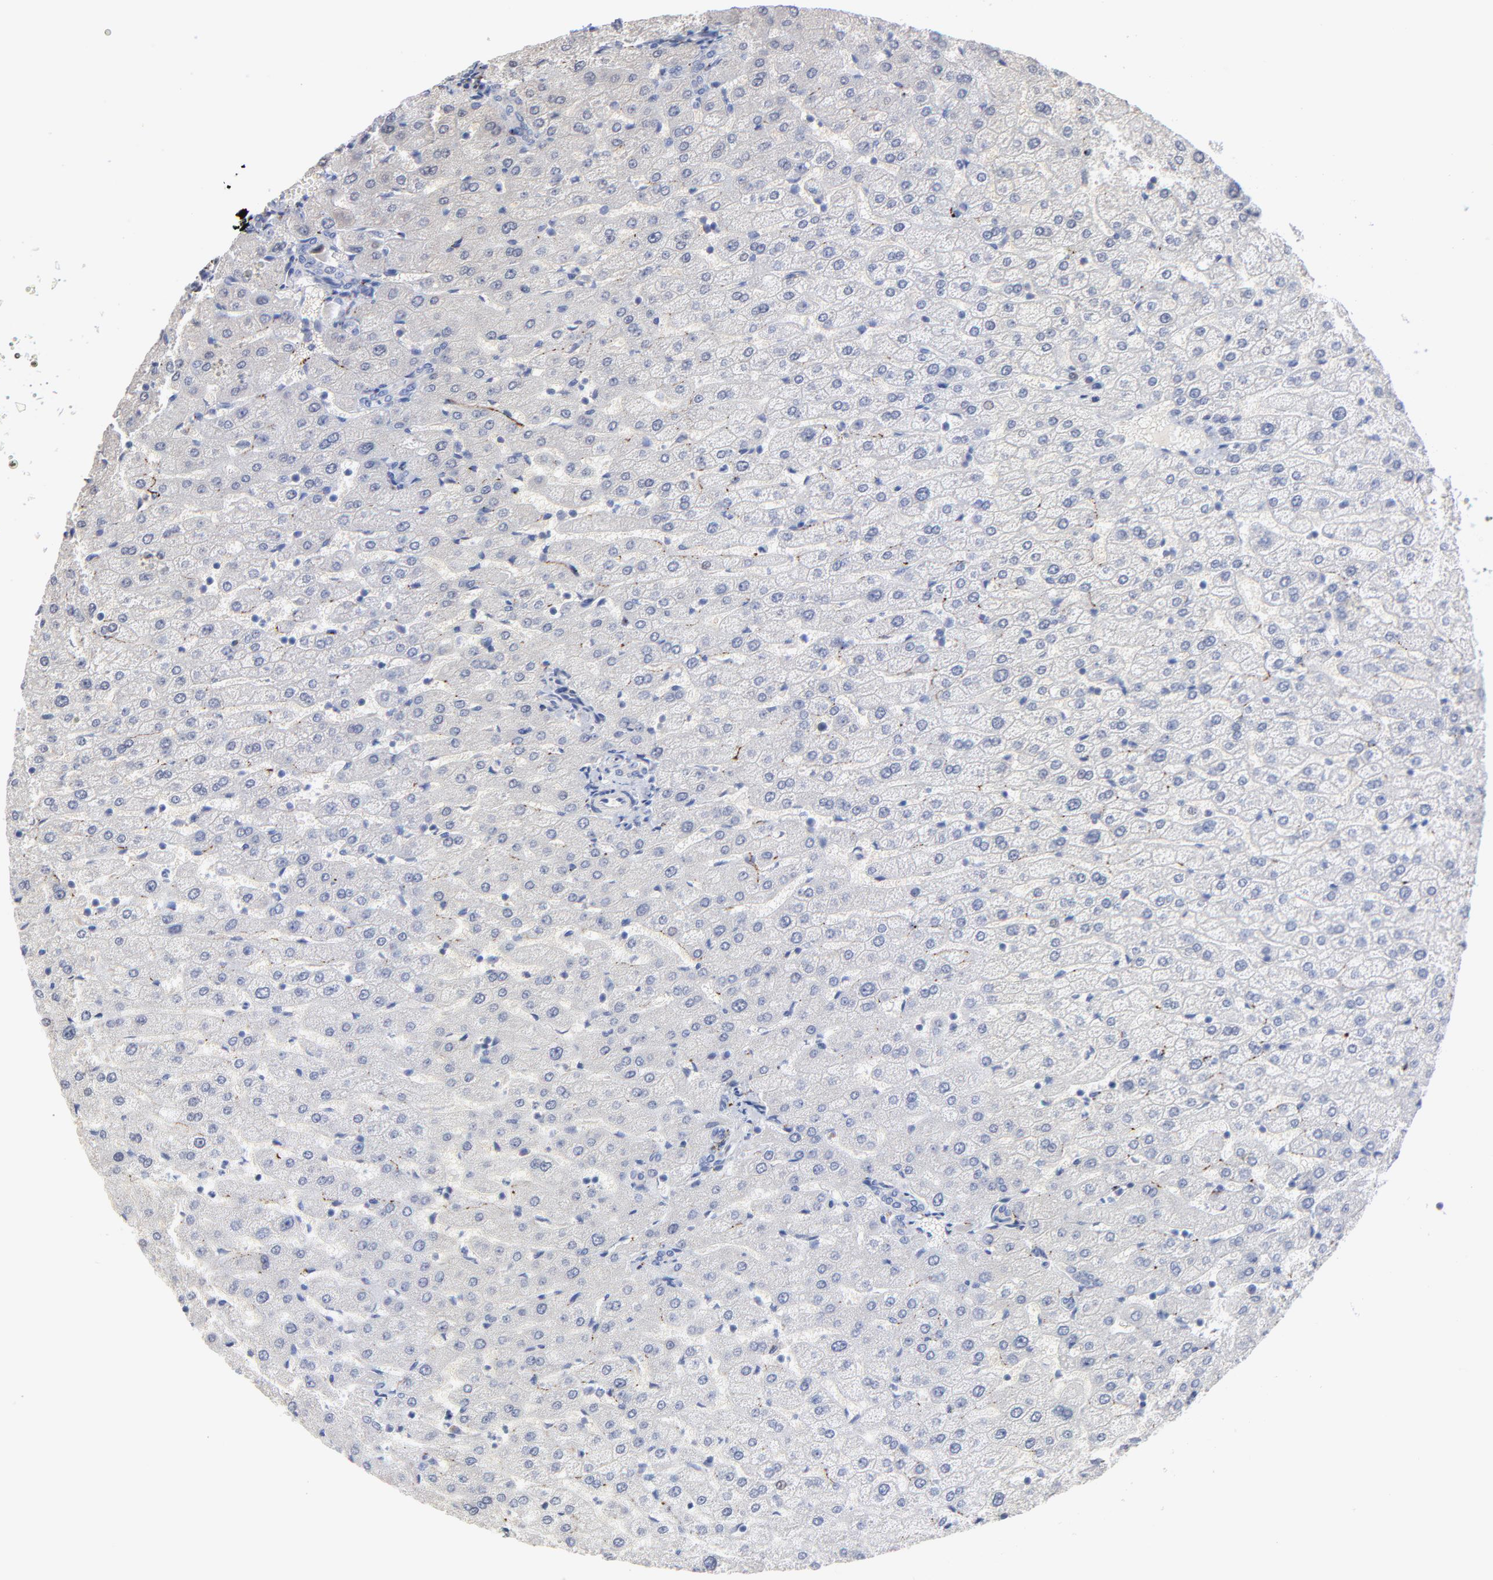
{"staining": {"intensity": "negative", "quantity": "none", "location": "none"}, "tissue": "liver", "cell_type": "Cholangiocytes", "image_type": "normal", "snomed": [{"axis": "morphology", "description": "Normal tissue, NOS"}, {"axis": "morphology", "description": "Fibrosis, NOS"}, {"axis": "topography", "description": "Liver"}], "caption": "Immunohistochemistry (IHC) photomicrograph of normal liver stained for a protein (brown), which displays no expression in cholangiocytes. (Immunohistochemistry (IHC), brightfield microscopy, high magnification).", "gene": "CPE", "patient": {"sex": "female", "age": 29}}